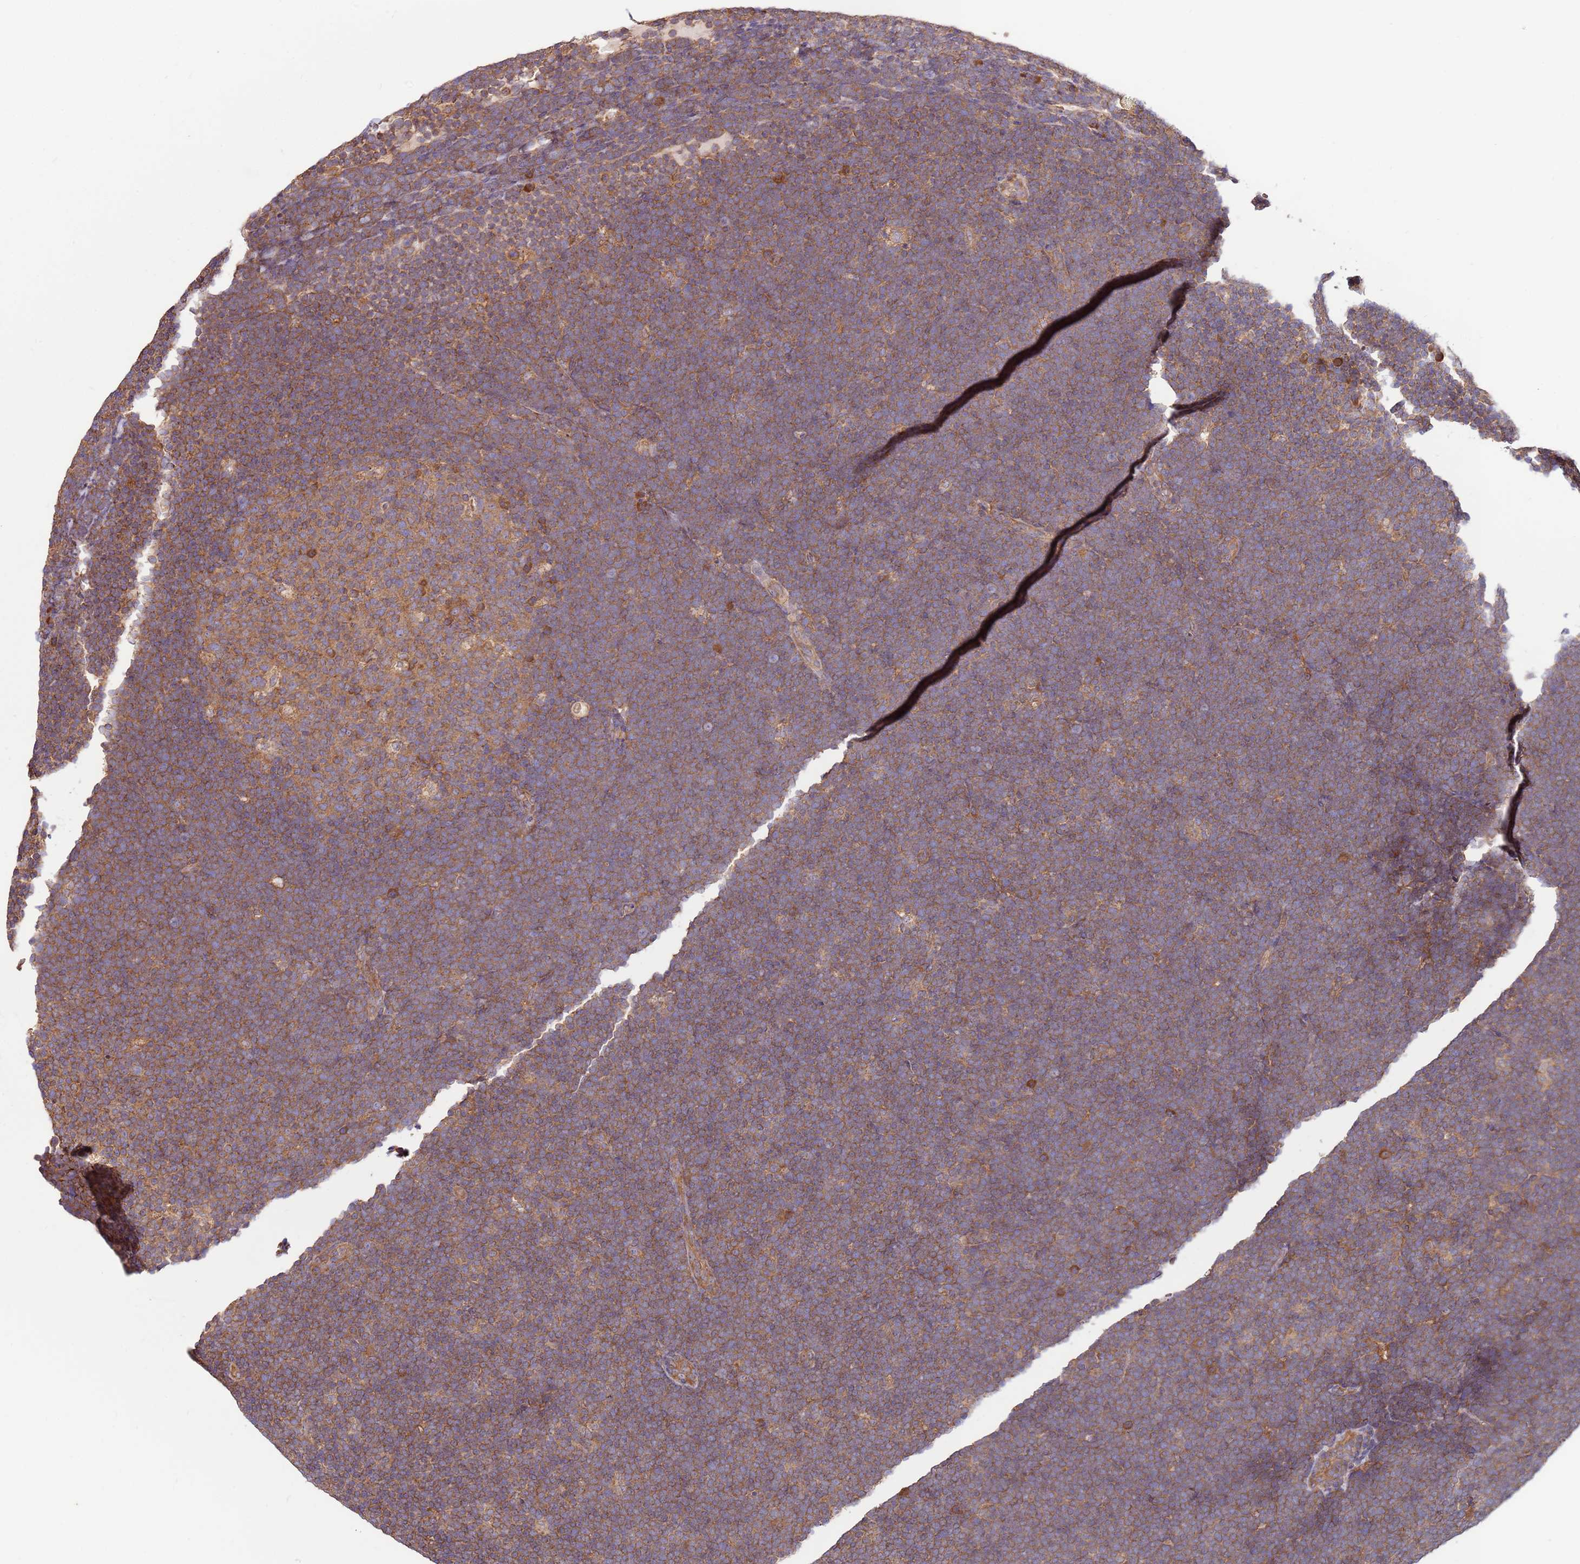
{"staining": {"intensity": "moderate", "quantity": ">75%", "location": "cytoplasmic/membranous"}, "tissue": "lymphoma", "cell_type": "Tumor cells", "image_type": "cancer", "snomed": [{"axis": "morphology", "description": "Malignant lymphoma, non-Hodgkin's type, High grade"}, {"axis": "topography", "description": "Lymph node"}], "caption": "Immunohistochemistry photomicrograph of lymphoma stained for a protein (brown), which shows medium levels of moderate cytoplasmic/membranous positivity in about >75% of tumor cells.", "gene": "SLC44A5", "patient": {"sex": "male", "age": 13}}